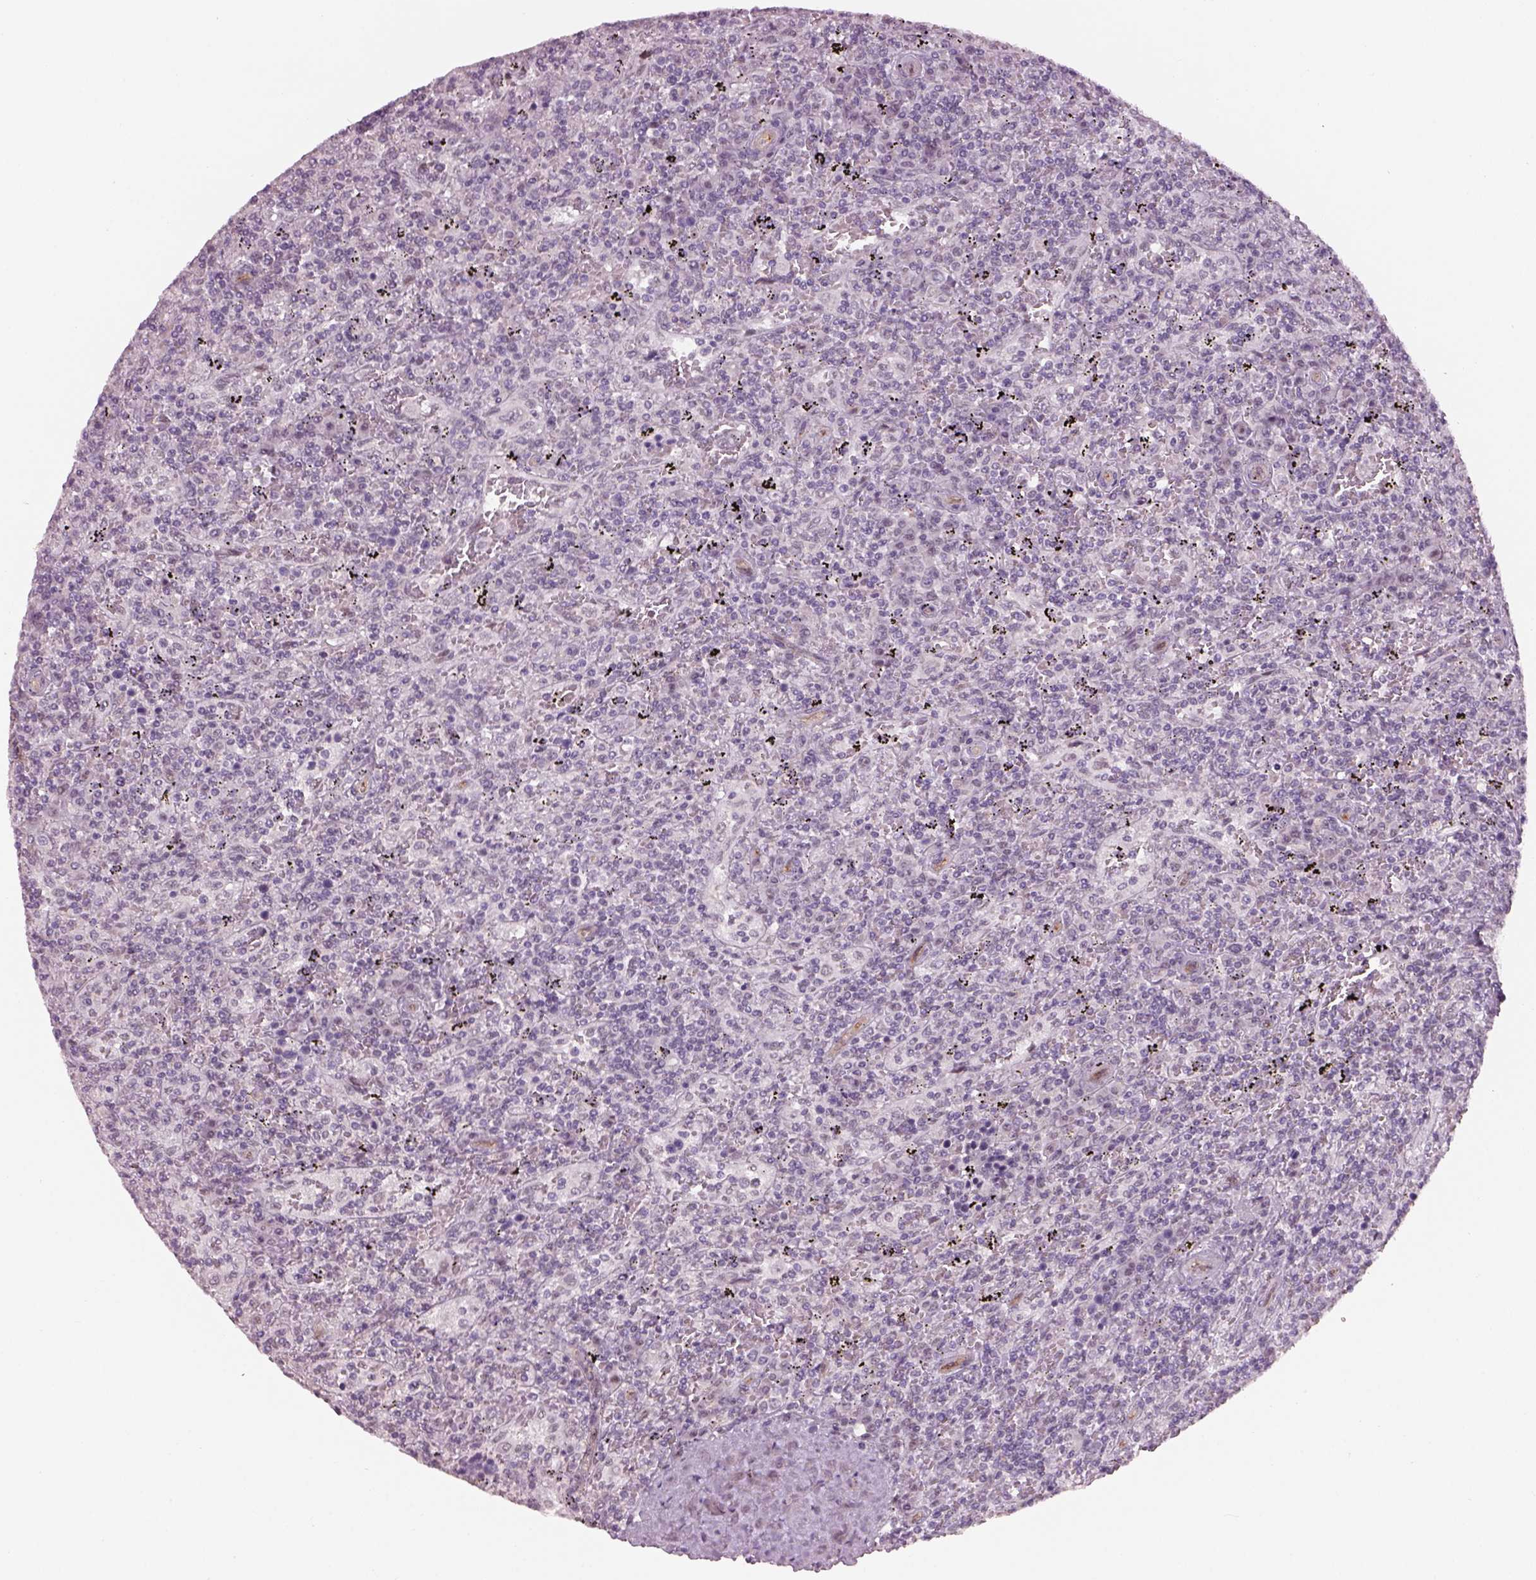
{"staining": {"intensity": "negative", "quantity": "none", "location": "none"}, "tissue": "lymphoma", "cell_type": "Tumor cells", "image_type": "cancer", "snomed": [{"axis": "morphology", "description": "Malignant lymphoma, non-Hodgkin's type, Low grade"}, {"axis": "topography", "description": "Spleen"}], "caption": "Immunohistochemistry (IHC) image of lymphoma stained for a protein (brown), which displays no positivity in tumor cells.", "gene": "NAT8", "patient": {"sex": "male", "age": 62}}